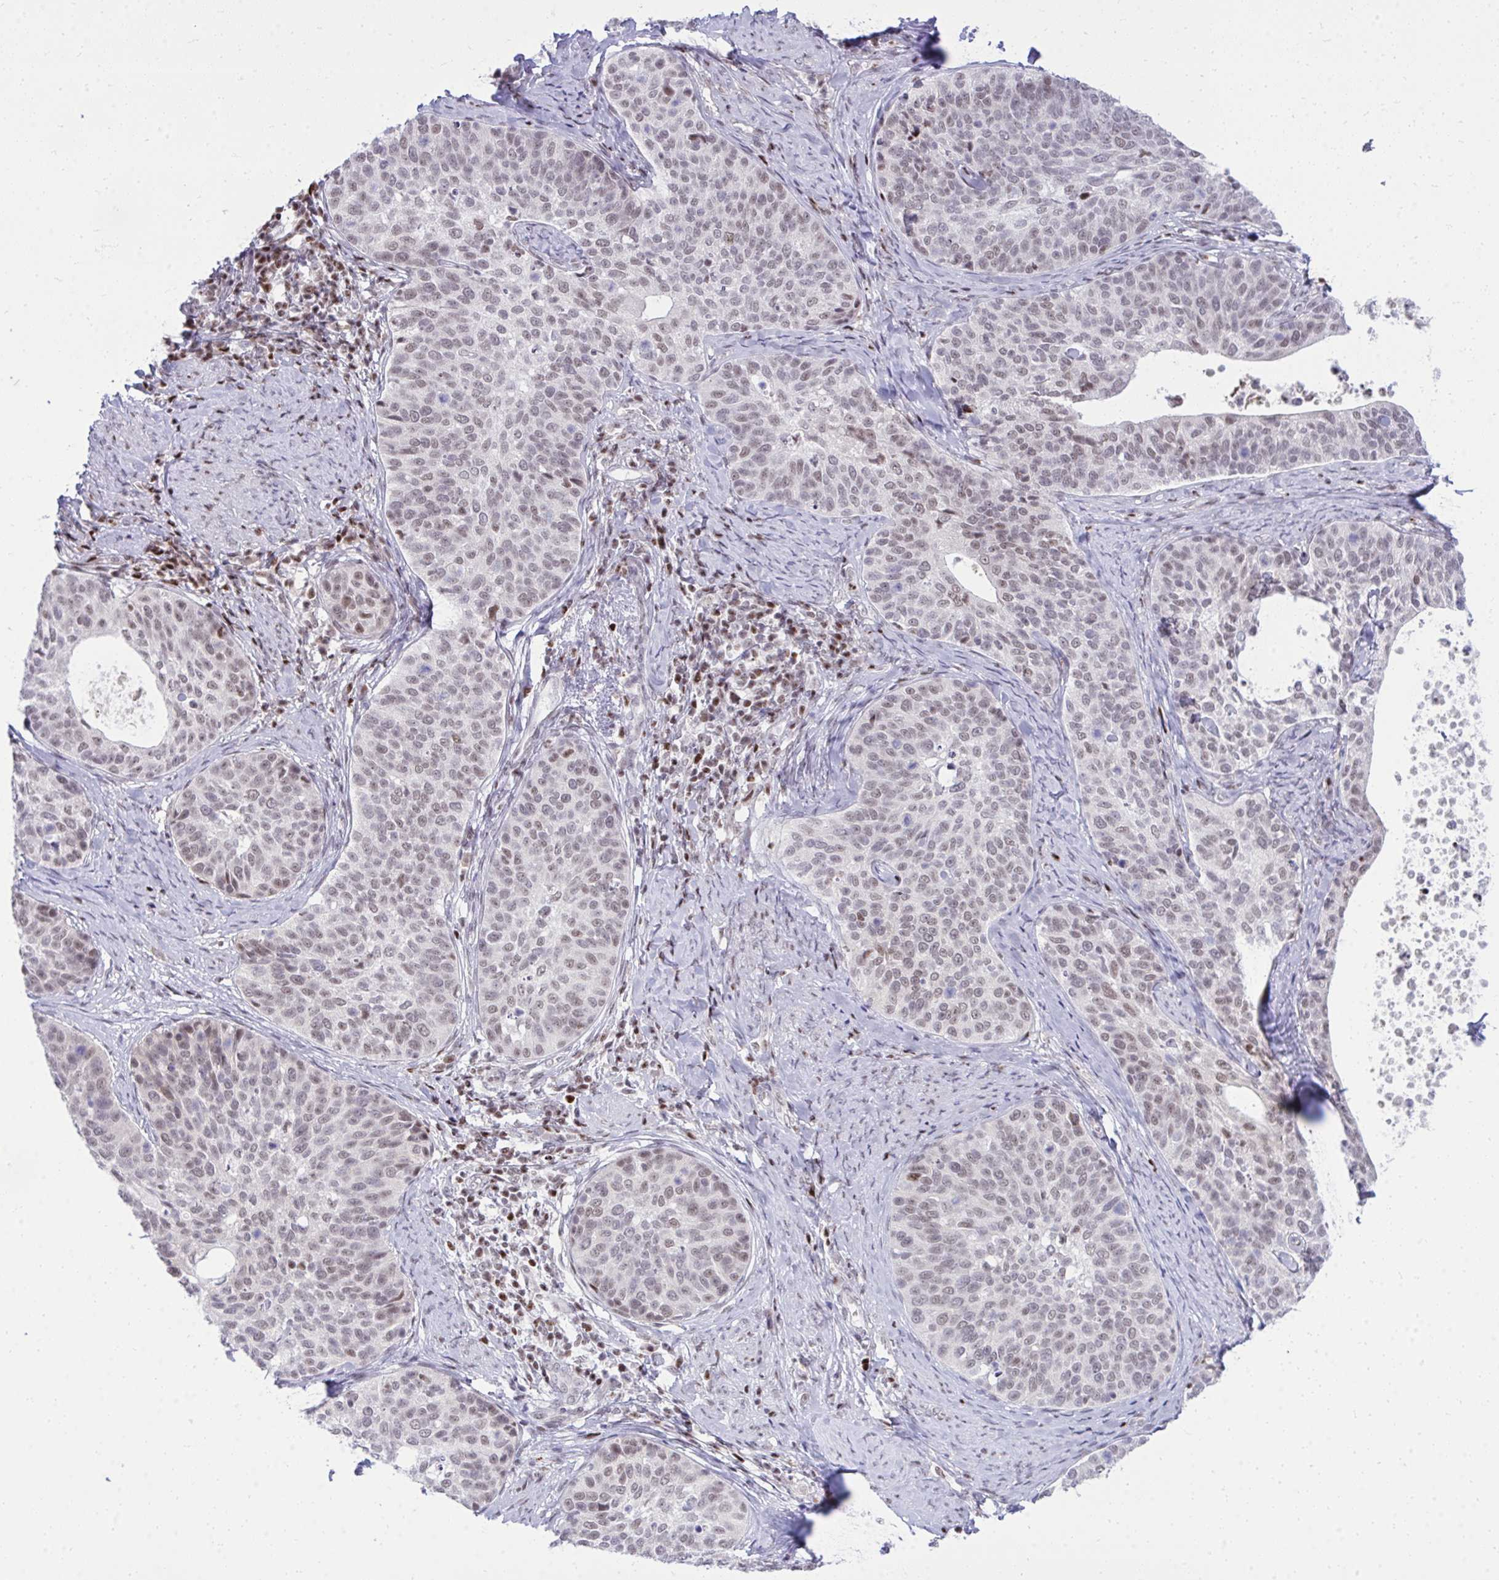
{"staining": {"intensity": "weak", "quantity": ">75%", "location": "nuclear"}, "tissue": "cervical cancer", "cell_type": "Tumor cells", "image_type": "cancer", "snomed": [{"axis": "morphology", "description": "Squamous cell carcinoma, NOS"}, {"axis": "topography", "description": "Cervix"}], "caption": "The photomicrograph exhibits staining of cervical squamous cell carcinoma, revealing weak nuclear protein expression (brown color) within tumor cells.", "gene": "C14orf39", "patient": {"sex": "female", "age": 69}}